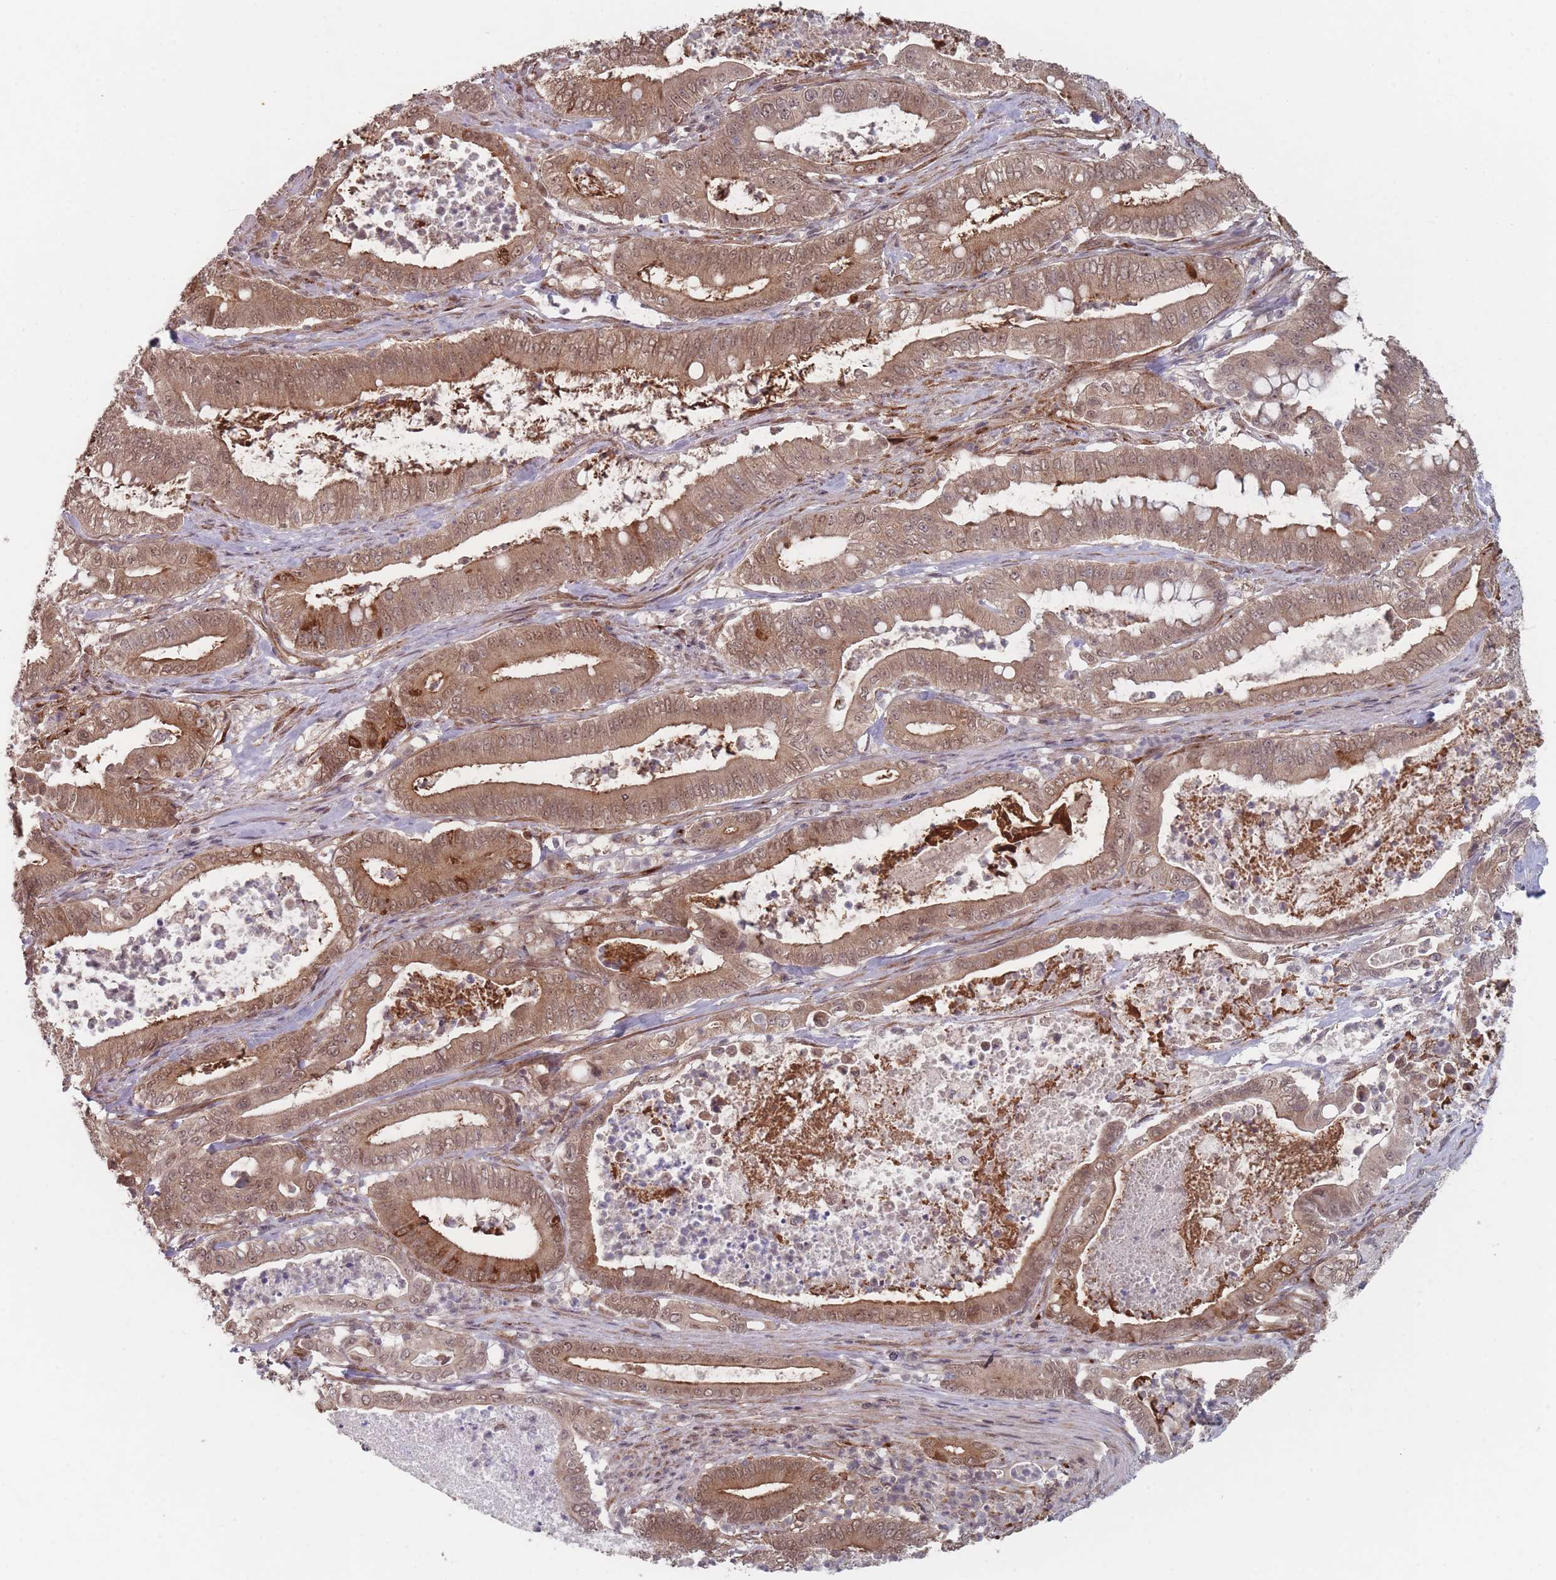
{"staining": {"intensity": "moderate", "quantity": ">75%", "location": "cytoplasmic/membranous,nuclear"}, "tissue": "pancreatic cancer", "cell_type": "Tumor cells", "image_type": "cancer", "snomed": [{"axis": "morphology", "description": "Adenocarcinoma, NOS"}, {"axis": "topography", "description": "Pancreas"}], "caption": "Immunohistochemical staining of pancreatic adenocarcinoma displays medium levels of moderate cytoplasmic/membranous and nuclear protein positivity in approximately >75% of tumor cells. The staining was performed using DAB, with brown indicating positive protein expression. Nuclei are stained blue with hematoxylin.", "gene": "CNTRL", "patient": {"sex": "male", "age": 71}}